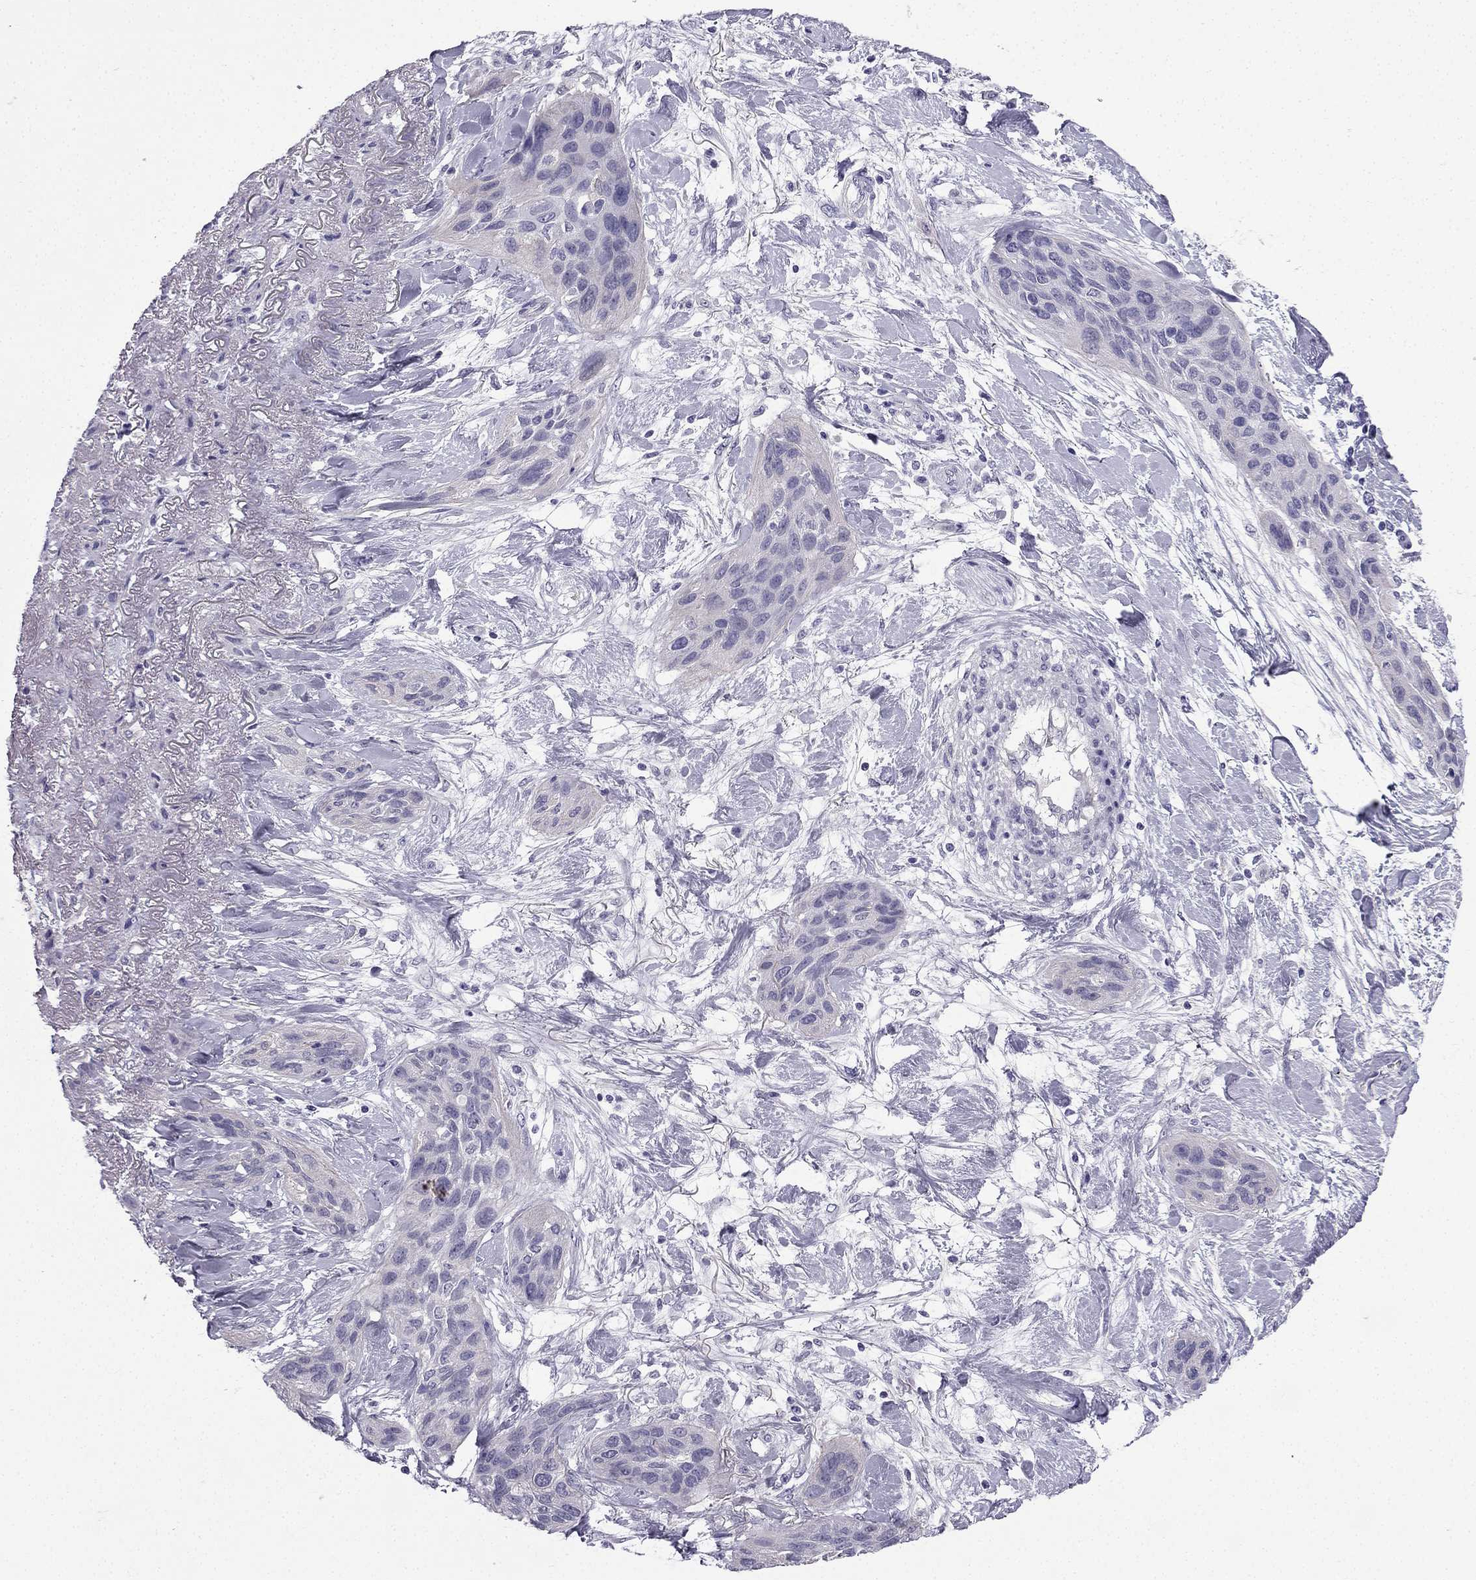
{"staining": {"intensity": "negative", "quantity": "none", "location": "none"}, "tissue": "lung cancer", "cell_type": "Tumor cells", "image_type": "cancer", "snomed": [{"axis": "morphology", "description": "Squamous cell carcinoma, NOS"}, {"axis": "topography", "description": "Lung"}], "caption": "High power microscopy micrograph of an immunohistochemistry (IHC) image of lung cancer, revealing no significant expression in tumor cells.", "gene": "CFAP53", "patient": {"sex": "female", "age": 70}}